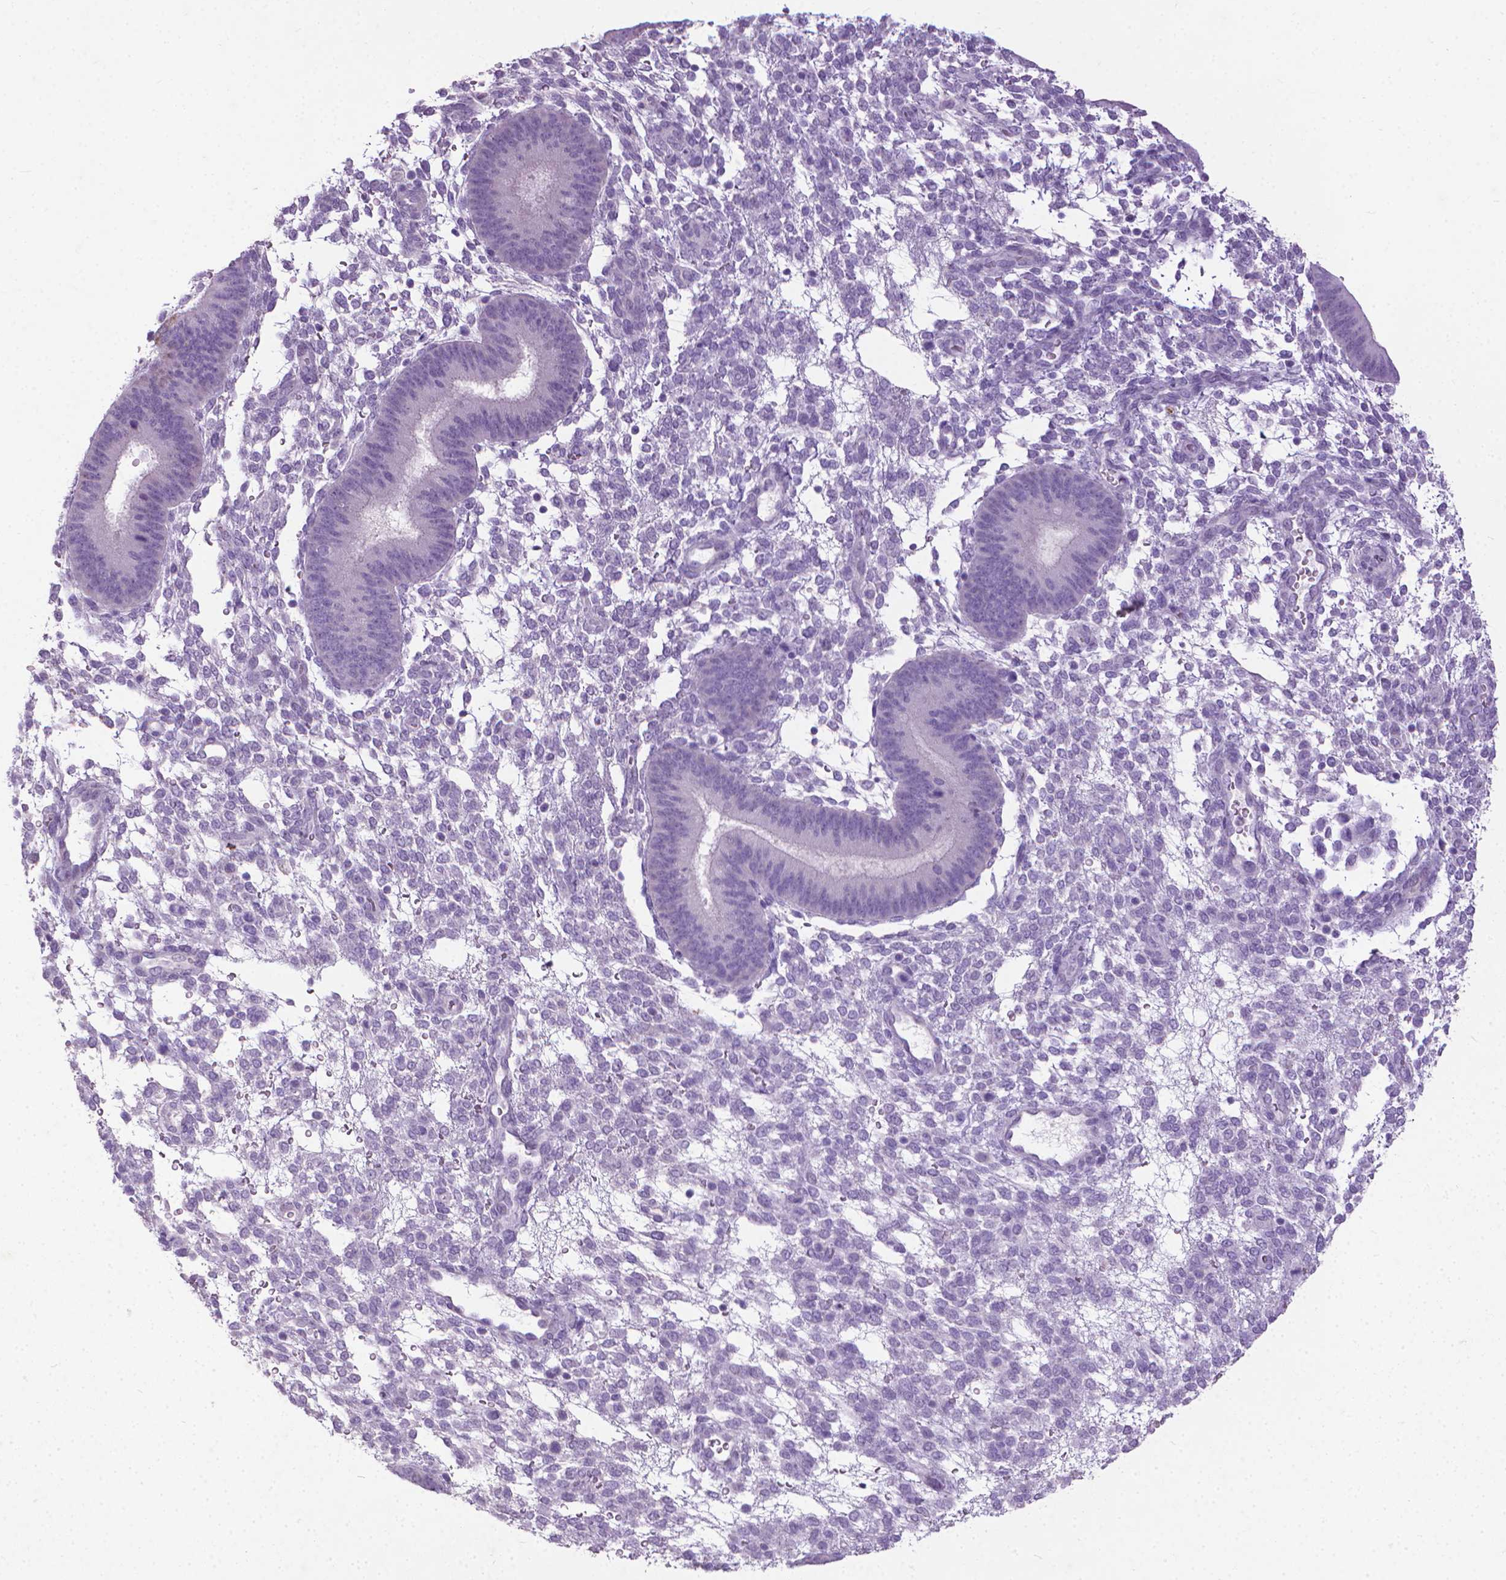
{"staining": {"intensity": "negative", "quantity": "none", "location": "none"}, "tissue": "endometrium", "cell_type": "Cells in endometrial stroma", "image_type": "normal", "snomed": [{"axis": "morphology", "description": "Normal tissue, NOS"}, {"axis": "topography", "description": "Endometrium"}], "caption": "DAB immunohistochemical staining of normal human endometrium shows no significant positivity in cells in endometrial stroma. Nuclei are stained in blue.", "gene": "KRT5", "patient": {"sex": "female", "age": 39}}